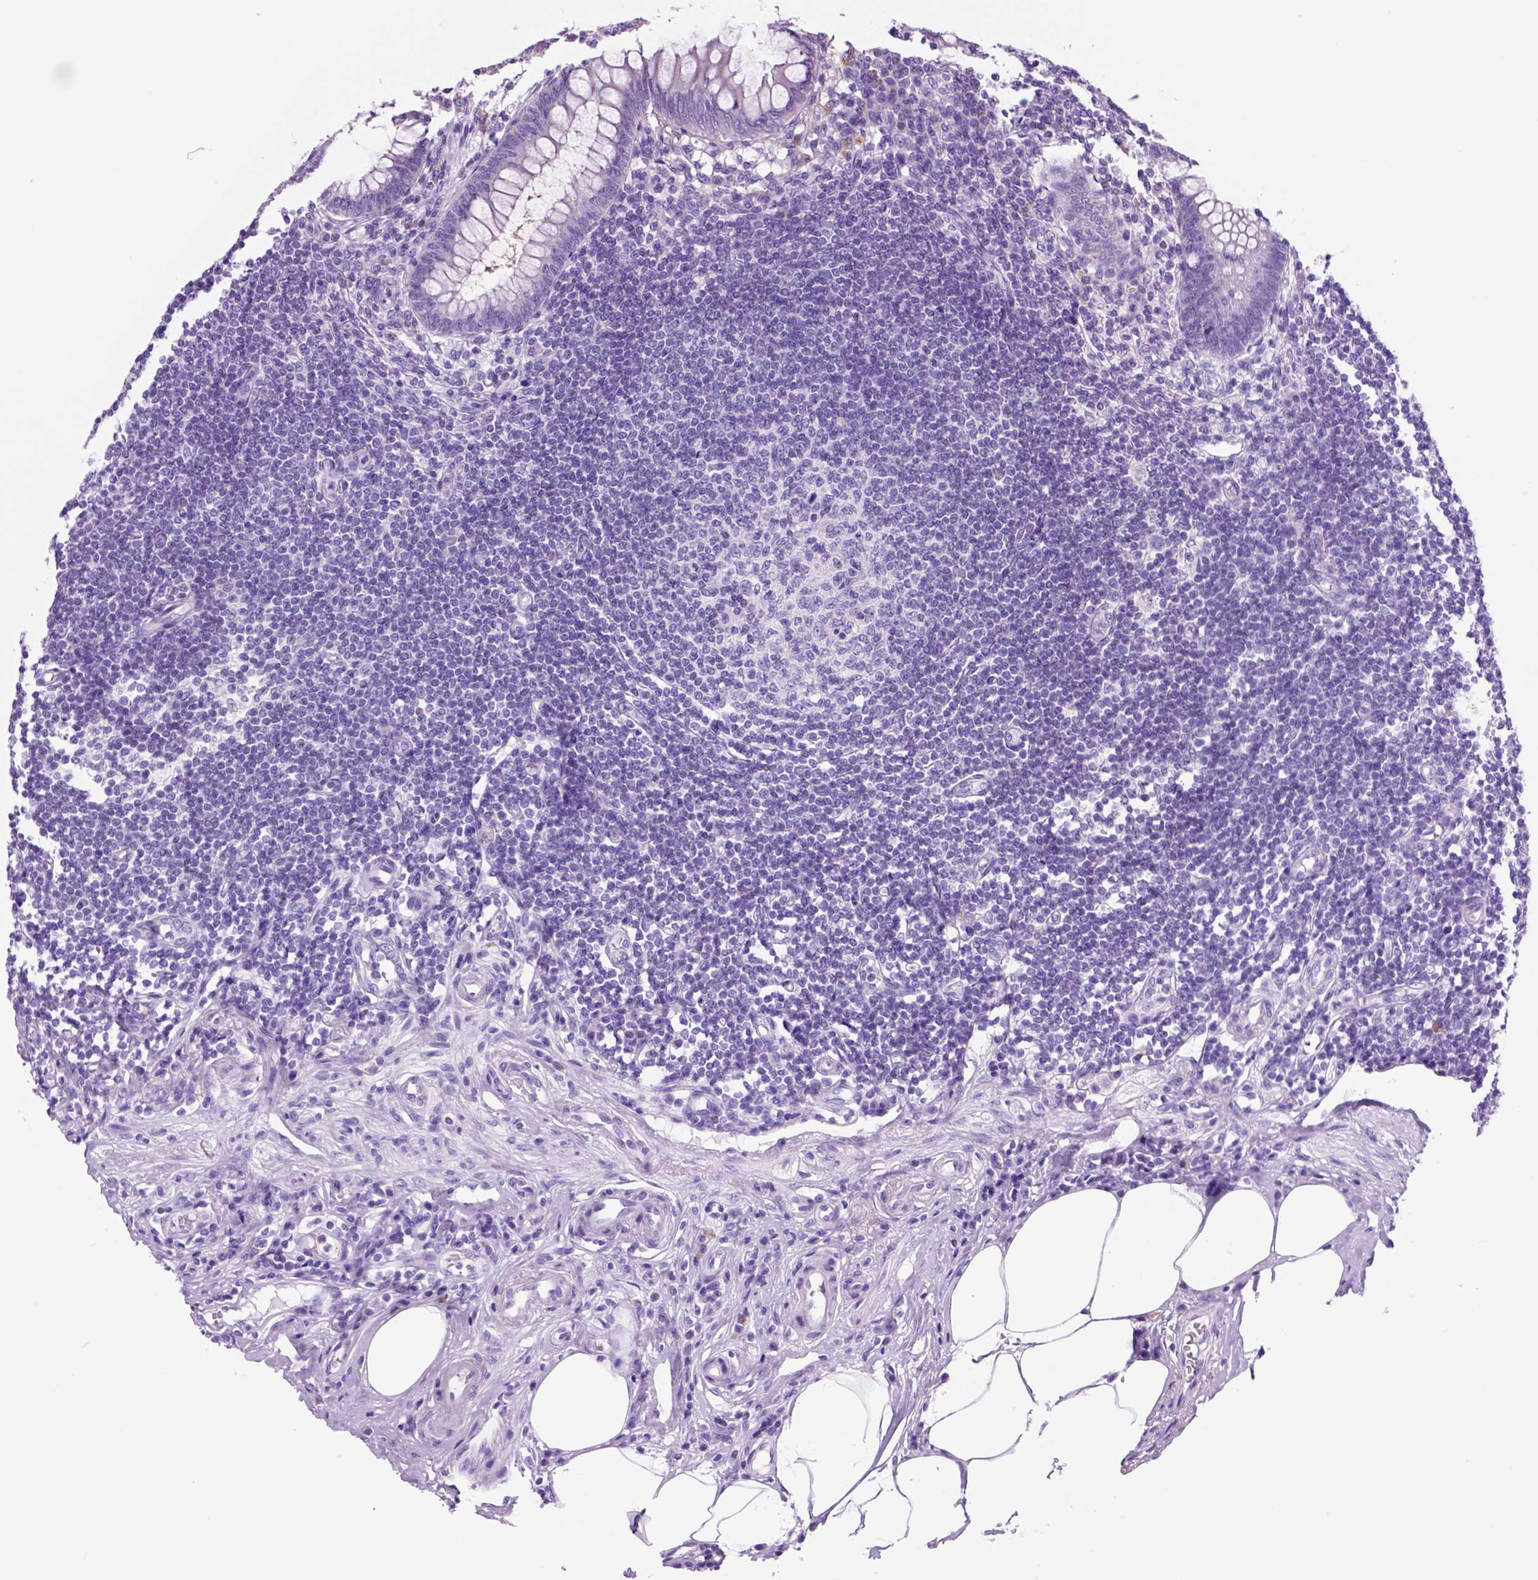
{"staining": {"intensity": "negative", "quantity": "none", "location": "none"}, "tissue": "appendix", "cell_type": "Glandular cells", "image_type": "normal", "snomed": [{"axis": "morphology", "description": "Normal tissue, NOS"}, {"axis": "topography", "description": "Appendix"}], "caption": "DAB (3,3'-diaminobenzidine) immunohistochemical staining of benign human appendix reveals no significant staining in glandular cells. (Stains: DAB (3,3'-diaminobenzidine) IHC with hematoxylin counter stain, Microscopy: brightfield microscopy at high magnification).", "gene": "HHIPL2", "patient": {"sex": "female", "age": 57}}